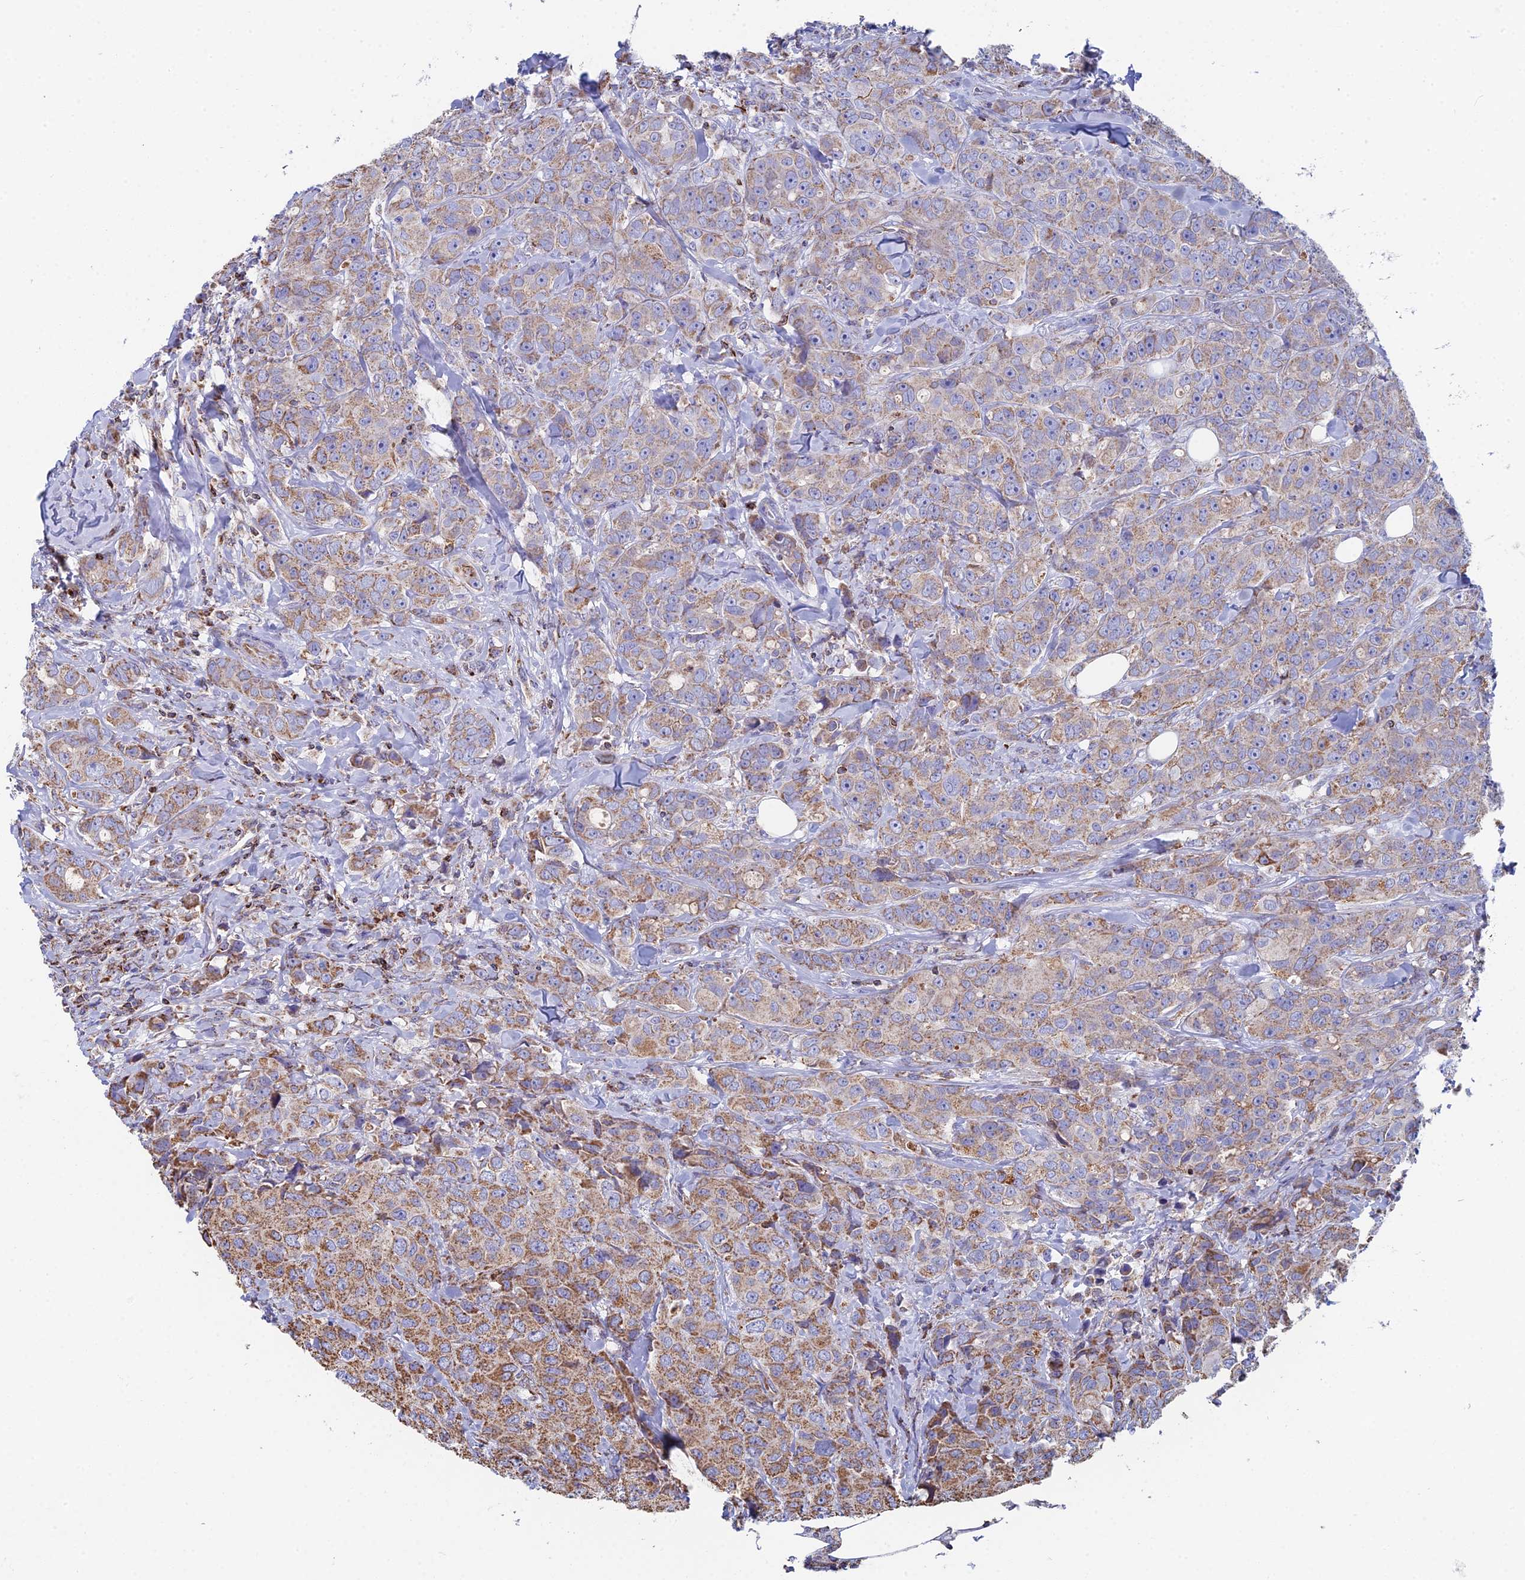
{"staining": {"intensity": "moderate", "quantity": "25%-75%", "location": "cytoplasmic/membranous"}, "tissue": "breast cancer", "cell_type": "Tumor cells", "image_type": "cancer", "snomed": [{"axis": "morphology", "description": "Duct carcinoma"}, {"axis": "topography", "description": "Breast"}], "caption": "Immunohistochemistry (IHC) (DAB (3,3'-diaminobenzidine)) staining of breast cancer reveals moderate cytoplasmic/membranous protein staining in approximately 25%-75% of tumor cells. Nuclei are stained in blue.", "gene": "SPOCK2", "patient": {"sex": "female", "age": 43}}